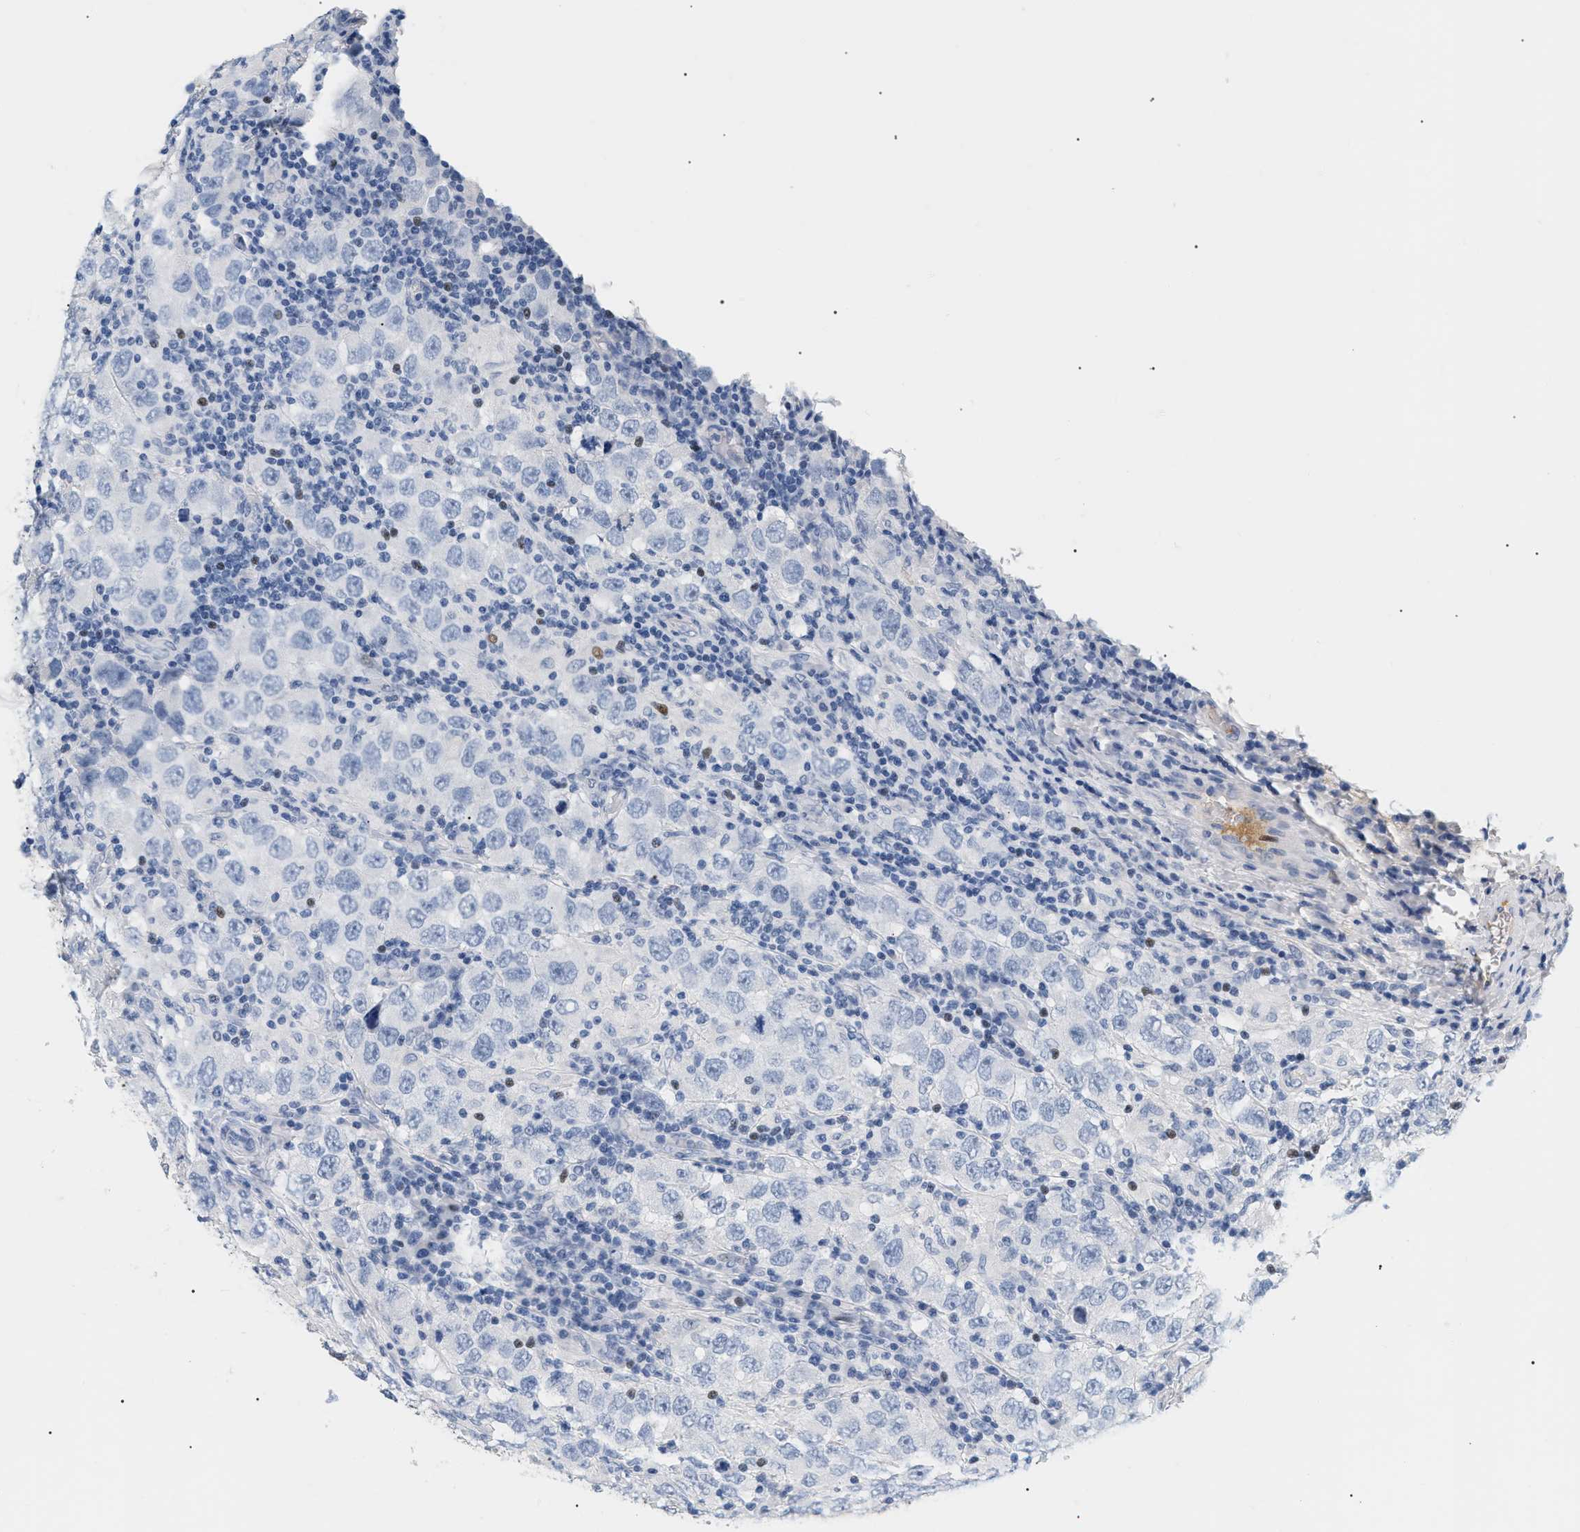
{"staining": {"intensity": "negative", "quantity": "none", "location": "none"}, "tissue": "testis cancer", "cell_type": "Tumor cells", "image_type": "cancer", "snomed": [{"axis": "morphology", "description": "Carcinoma, Embryonal, NOS"}, {"axis": "topography", "description": "Testis"}], "caption": "Immunohistochemical staining of human testis cancer (embryonal carcinoma) displays no significant expression in tumor cells.", "gene": "CFH", "patient": {"sex": "male", "age": 21}}